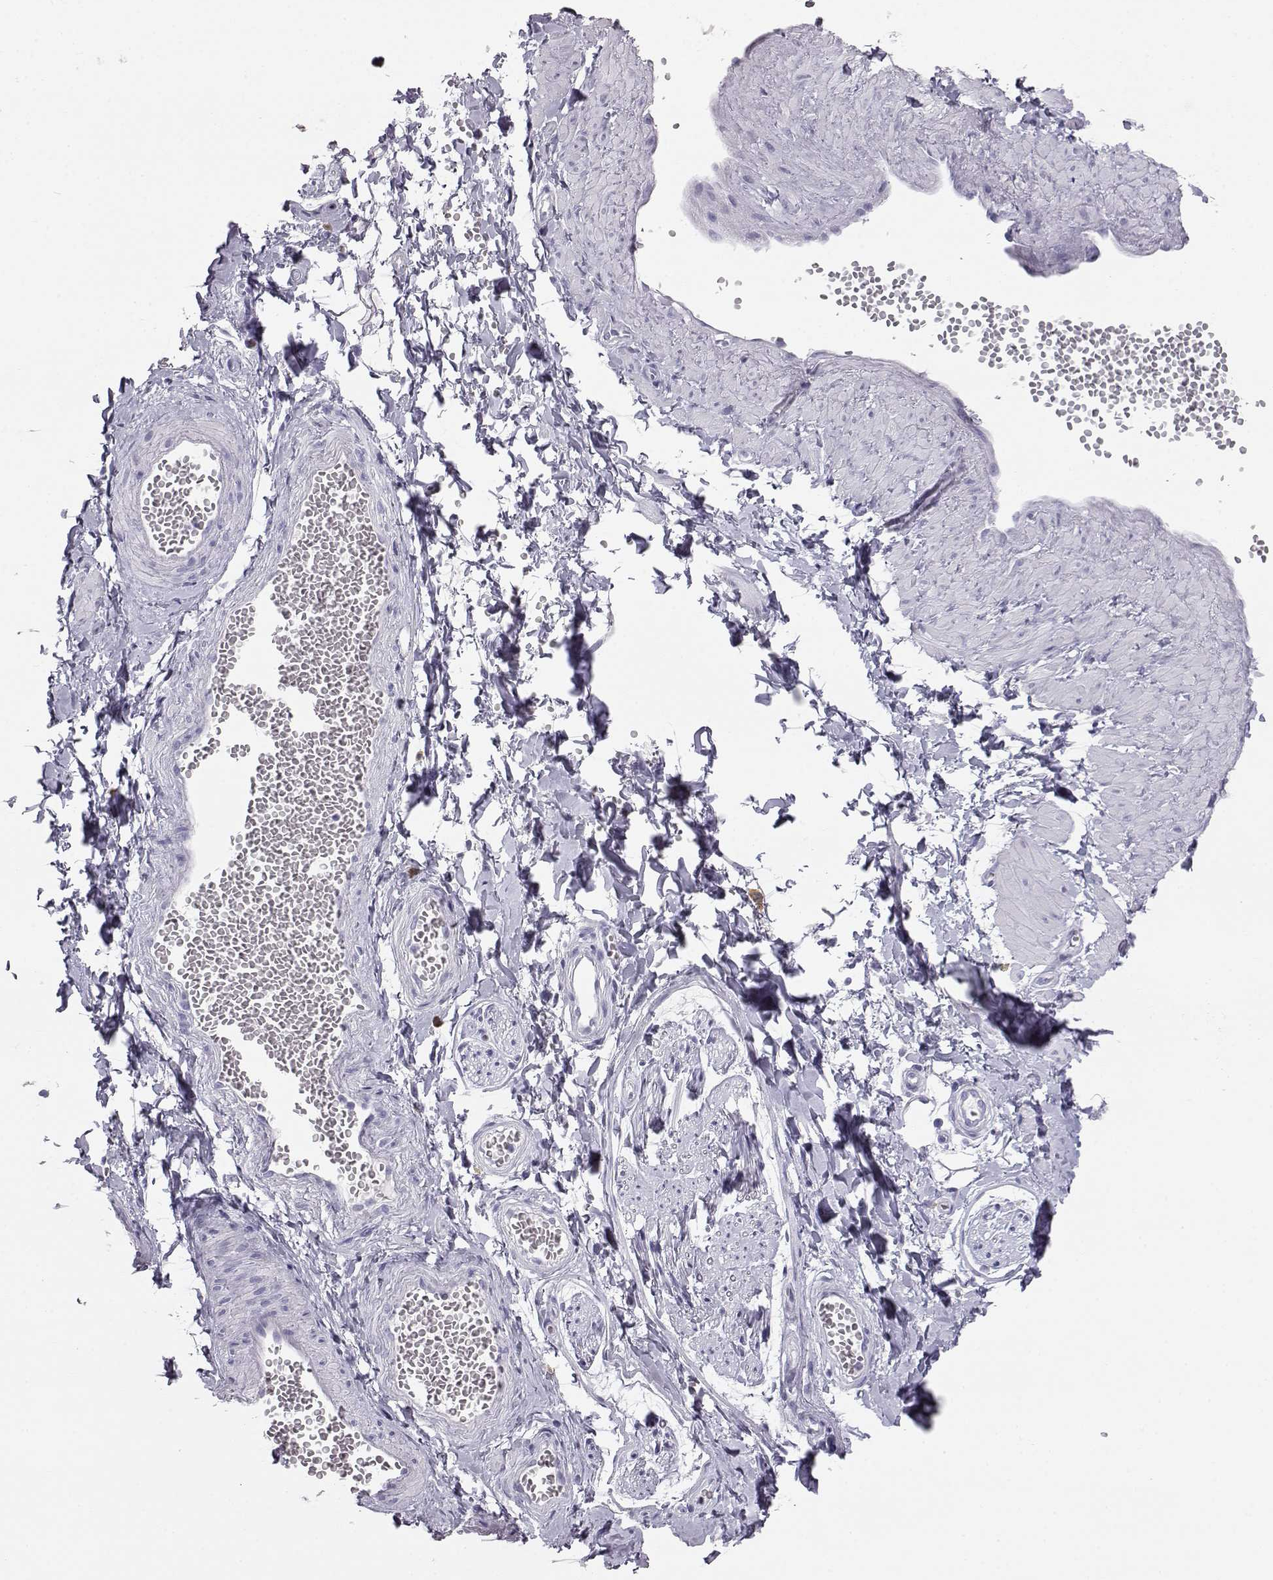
{"staining": {"intensity": "negative", "quantity": "none", "location": "none"}, "tissue": "adipose tissue", "cell_type": "Adipocytes", "image_type": "normal", "snomed": [{"axis": "morphology", "description": "Normal tissue, NOS"}, {"axis": "topography", "description": "Smooth muscle"}, {"axis": "topography", "description": "Peripheral nerve tissue"}], "caption": "Adipose tissue stained for a protein using immunohistochemistry displays no positivity adipocytes.", "gene": "ITLN1", "patient": {"sex": "male", "age": 22}}